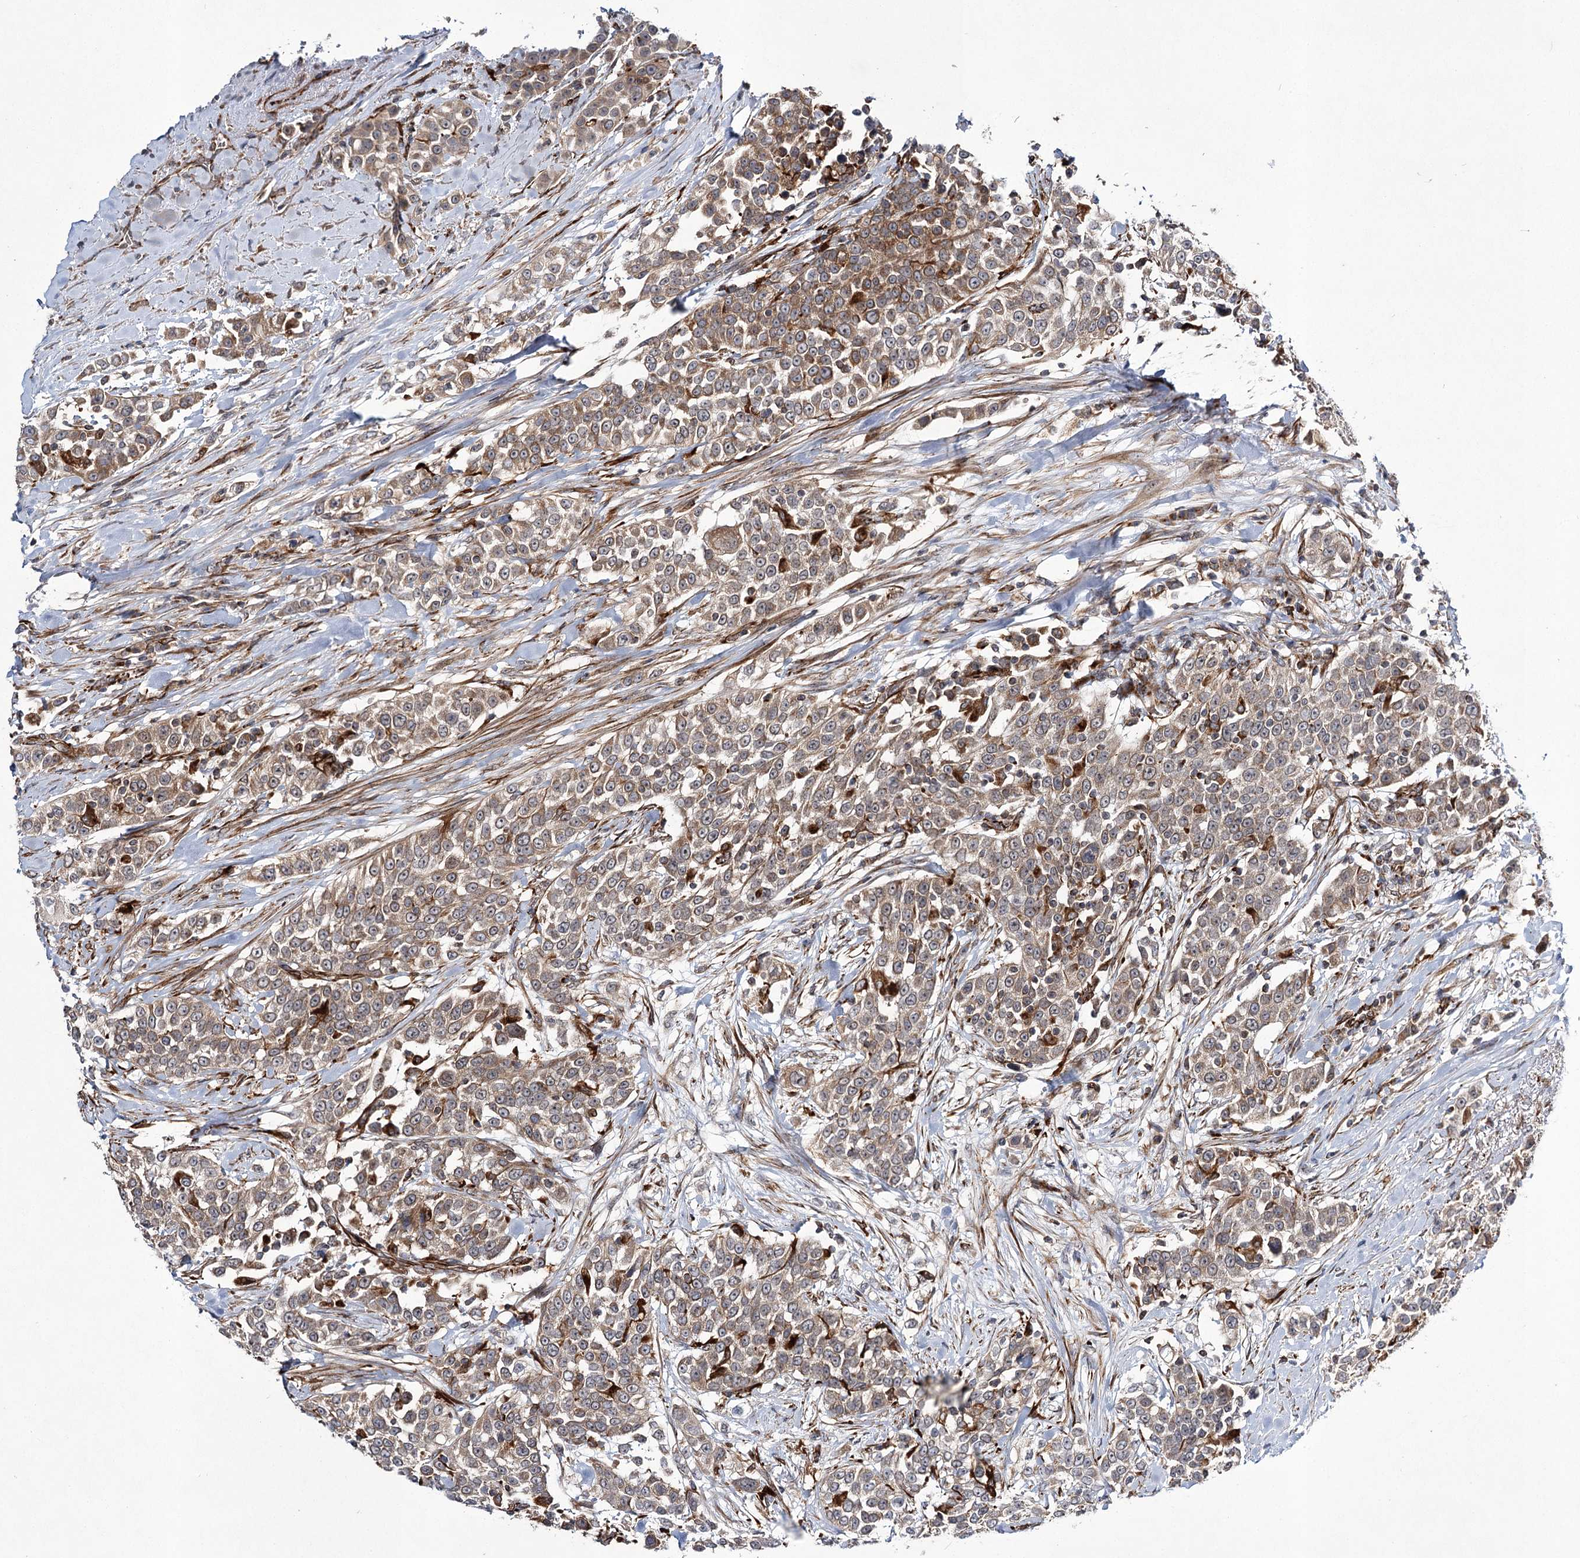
{"staining": {"intensity": "weak", "quantity": ">75%", "location": "cytoplasmic/membranous"}, "tissue": "urothelial cancer", "cell_type": "Tumor cells", "image_type": "cancer", "snomed": [{"axis": "morphology", "description": "Urothelial carcinoma, High grade"}, {"axis": "topography", "description": "Urinary bladder"}], "caption": "About >75% of tumor cells in human urothelial carcinoma (high-grade) demonstrate weak cytoplasmic/membranous protein positivity as visualized by brown immunohistochemical staining.", "gene": "DPEP2", "patient": {"sex": "female", "age": 80}}